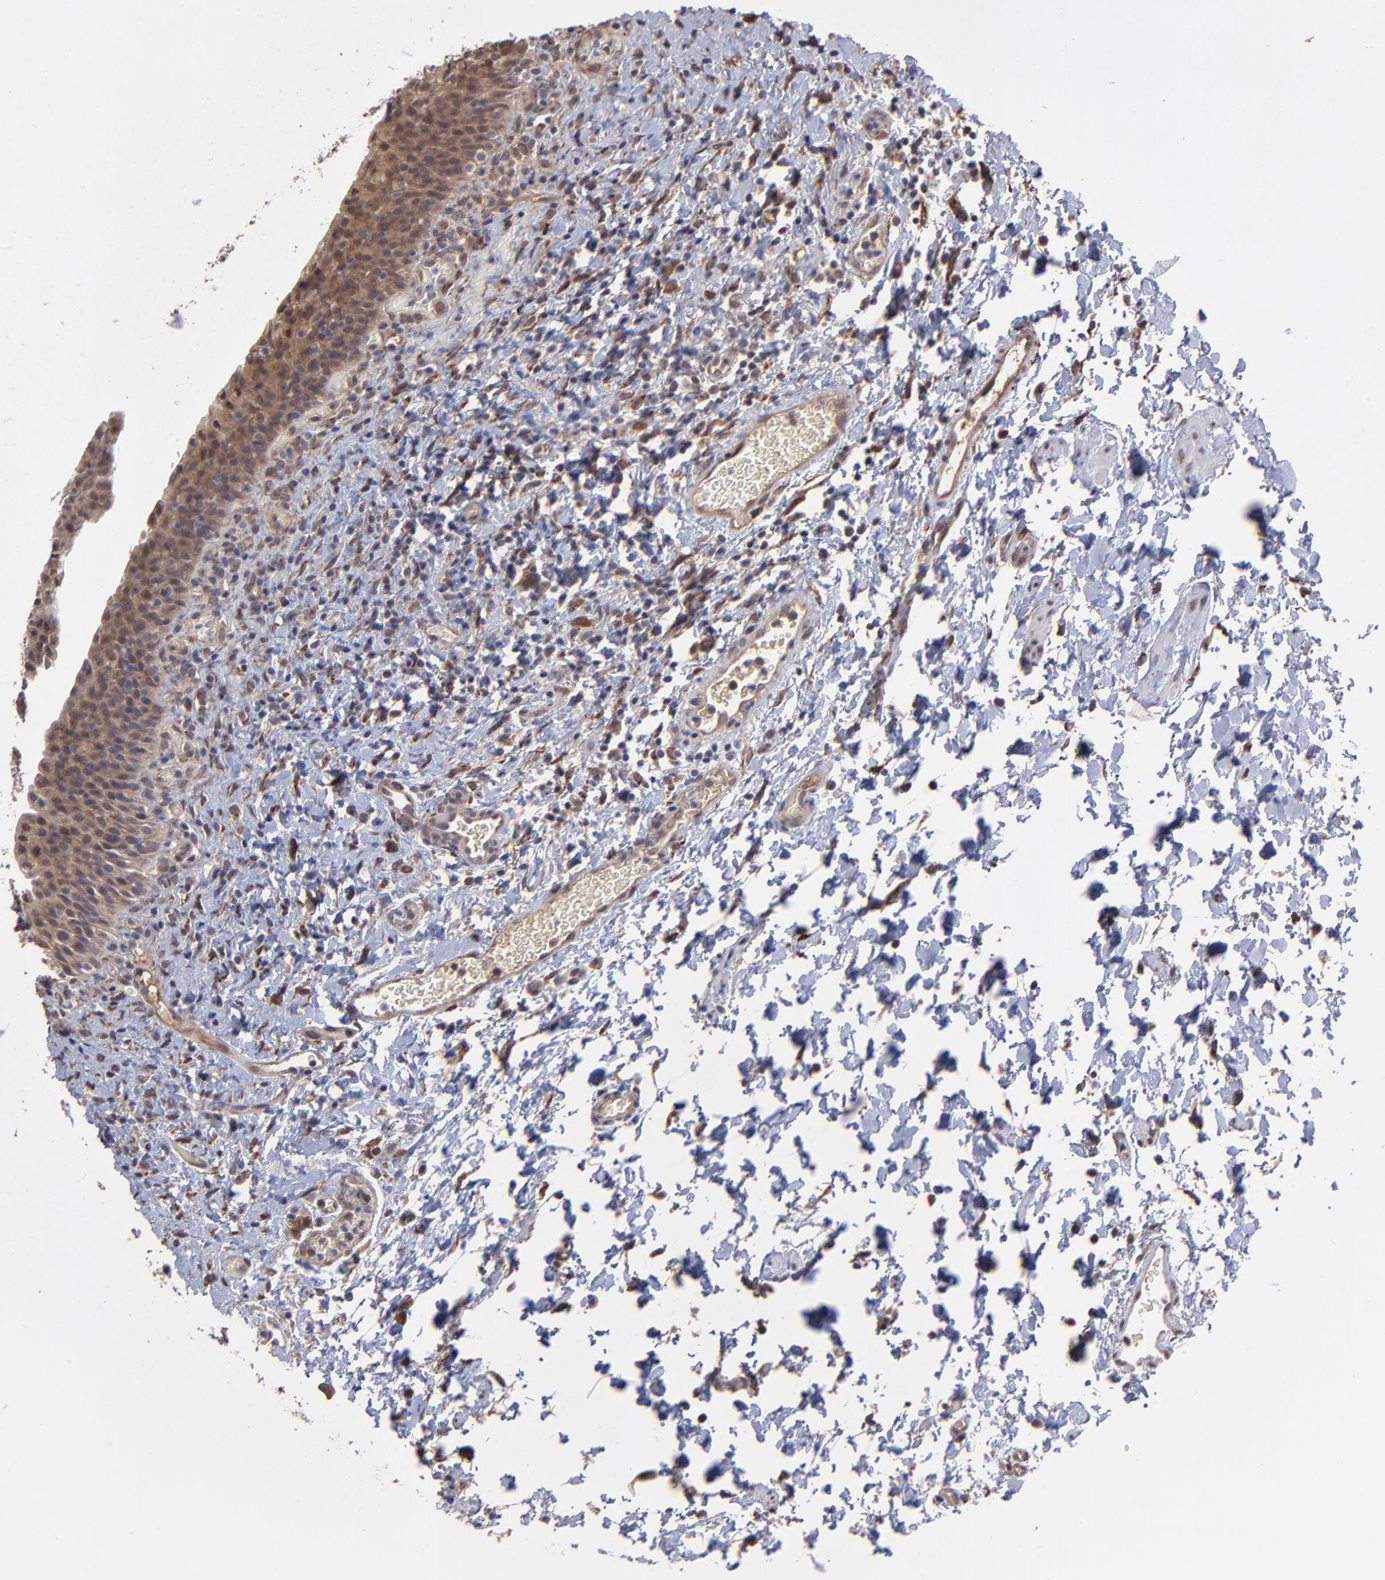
{"staining": {"intensity": "moderate", "quantity": ">75%", "location": "cytoplasmic/membranous"}, "tissue": "urinary bladder", "cell_type": "Urothelial cells", "image_type": "normal", "snomed": [{"axis": "morphology", "description": "Normal tissue, NOS"}, {"axis": "topography", "description": "Urinary bladder"}], "caption": "Protein expression by immunohistochemistry (IHC) exhibits moderate cytoplasmic/membranous positivity in approximately >75% of urothelial cells in unremarkable urinary bladder. The protein is stained brown, and the nuclei are stained in blue (DAB IHC with brightfield microscopy, high magnification).", "gene": "CHL1", "patient": {"sex": "male", "age": 51}}